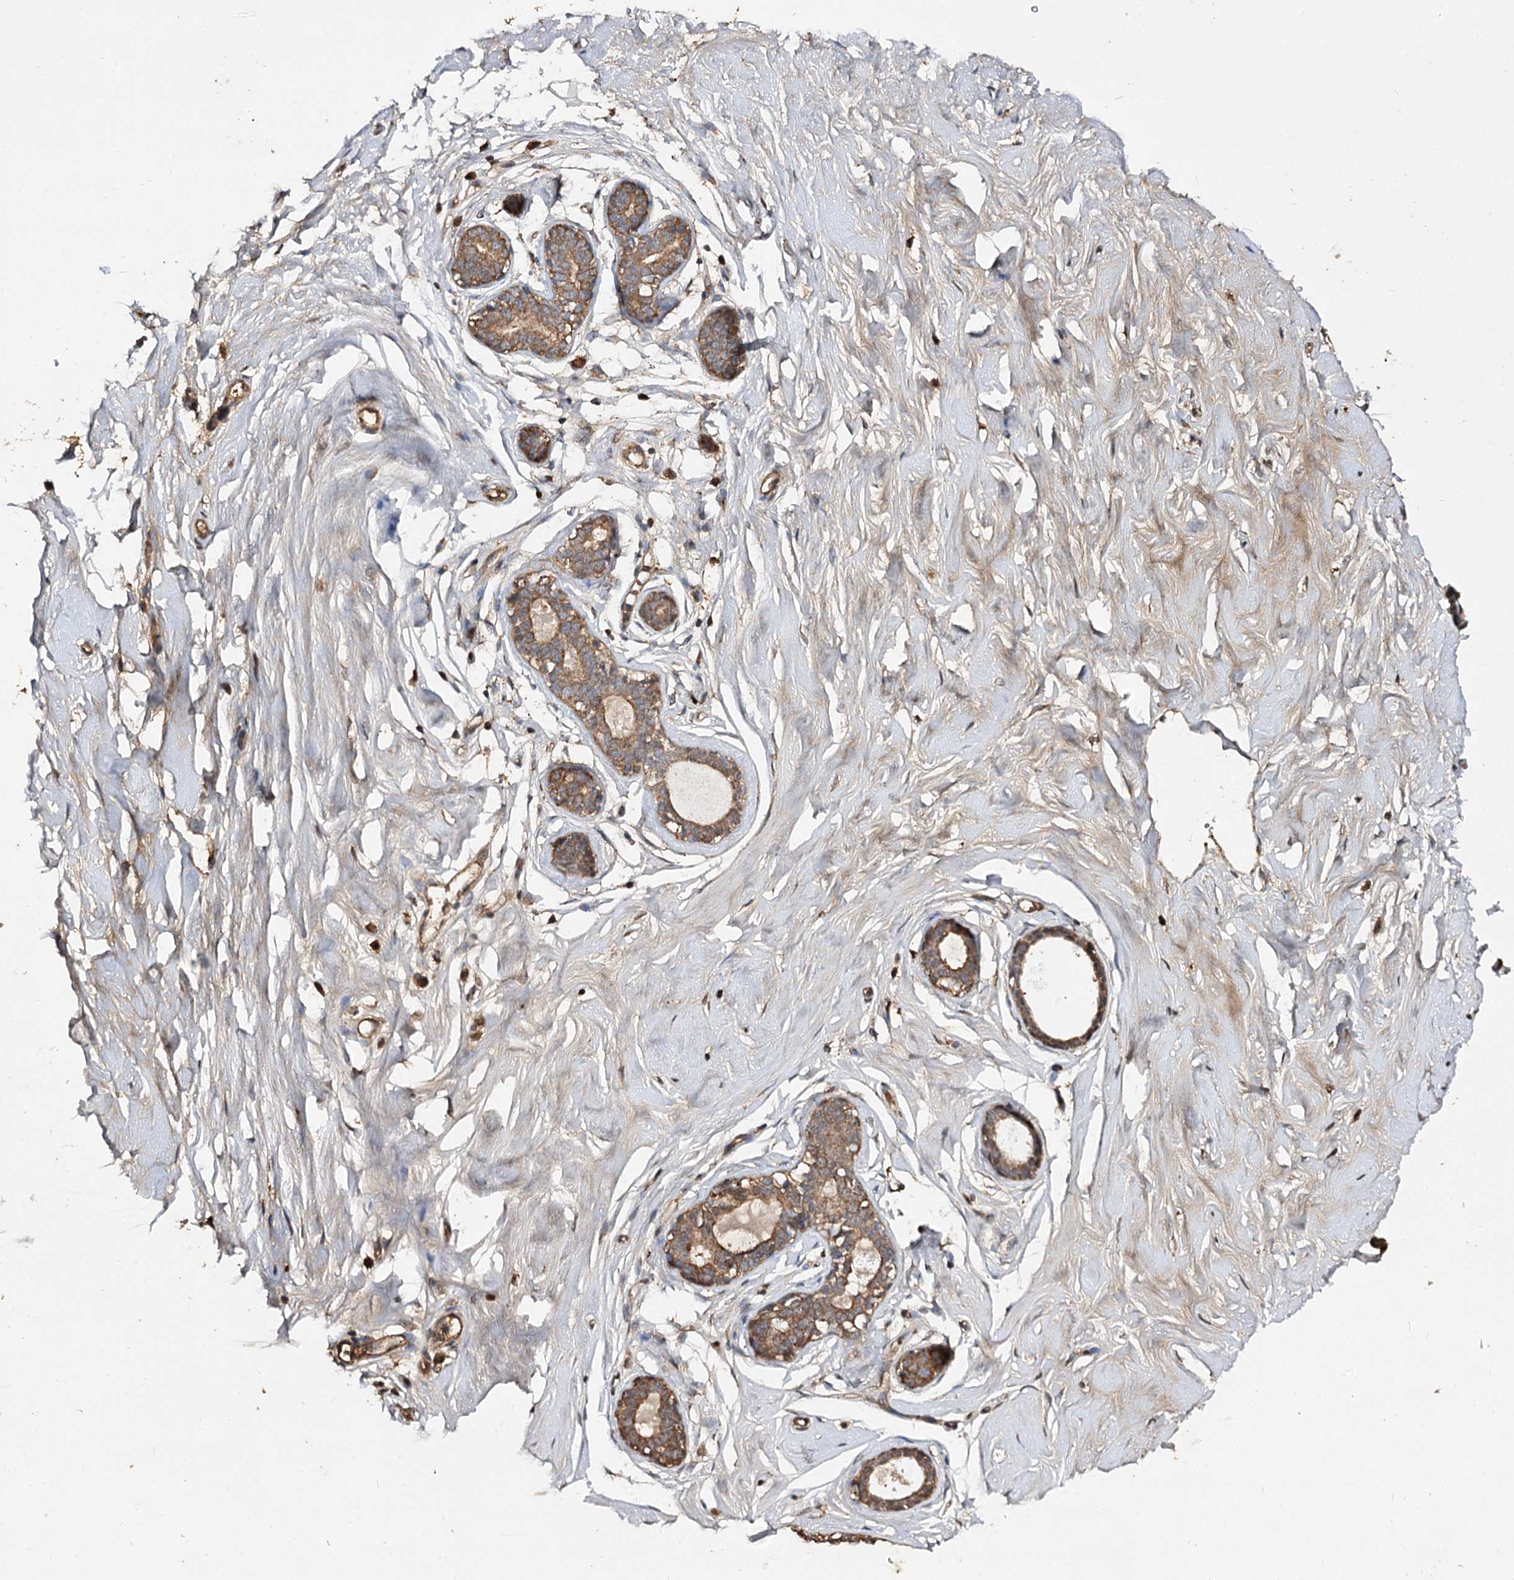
{"staining": {"intensity": "negative", "quantity": "none", "location": "none"}, "tissue": "breast", "cell_type": "Adipocytes", "image_type": "normal", "snomed": [{"axis": "morphology", "description": "Normal tissue, NOS"}, {"axis": "morphology", "description": "Adenoma, NOS"}, {"axis": "topography", "description": "Breast"}], "caption": "IHC photomicrograph of benign human breast stained for a protein (brown), which exhibits no staining in adipocytes. (DAB immunohistochemistry visualized using brightfield microscopy, high magnification).", "gene": "ARL13A", "patient": {"sex": "female", "age": 23}}